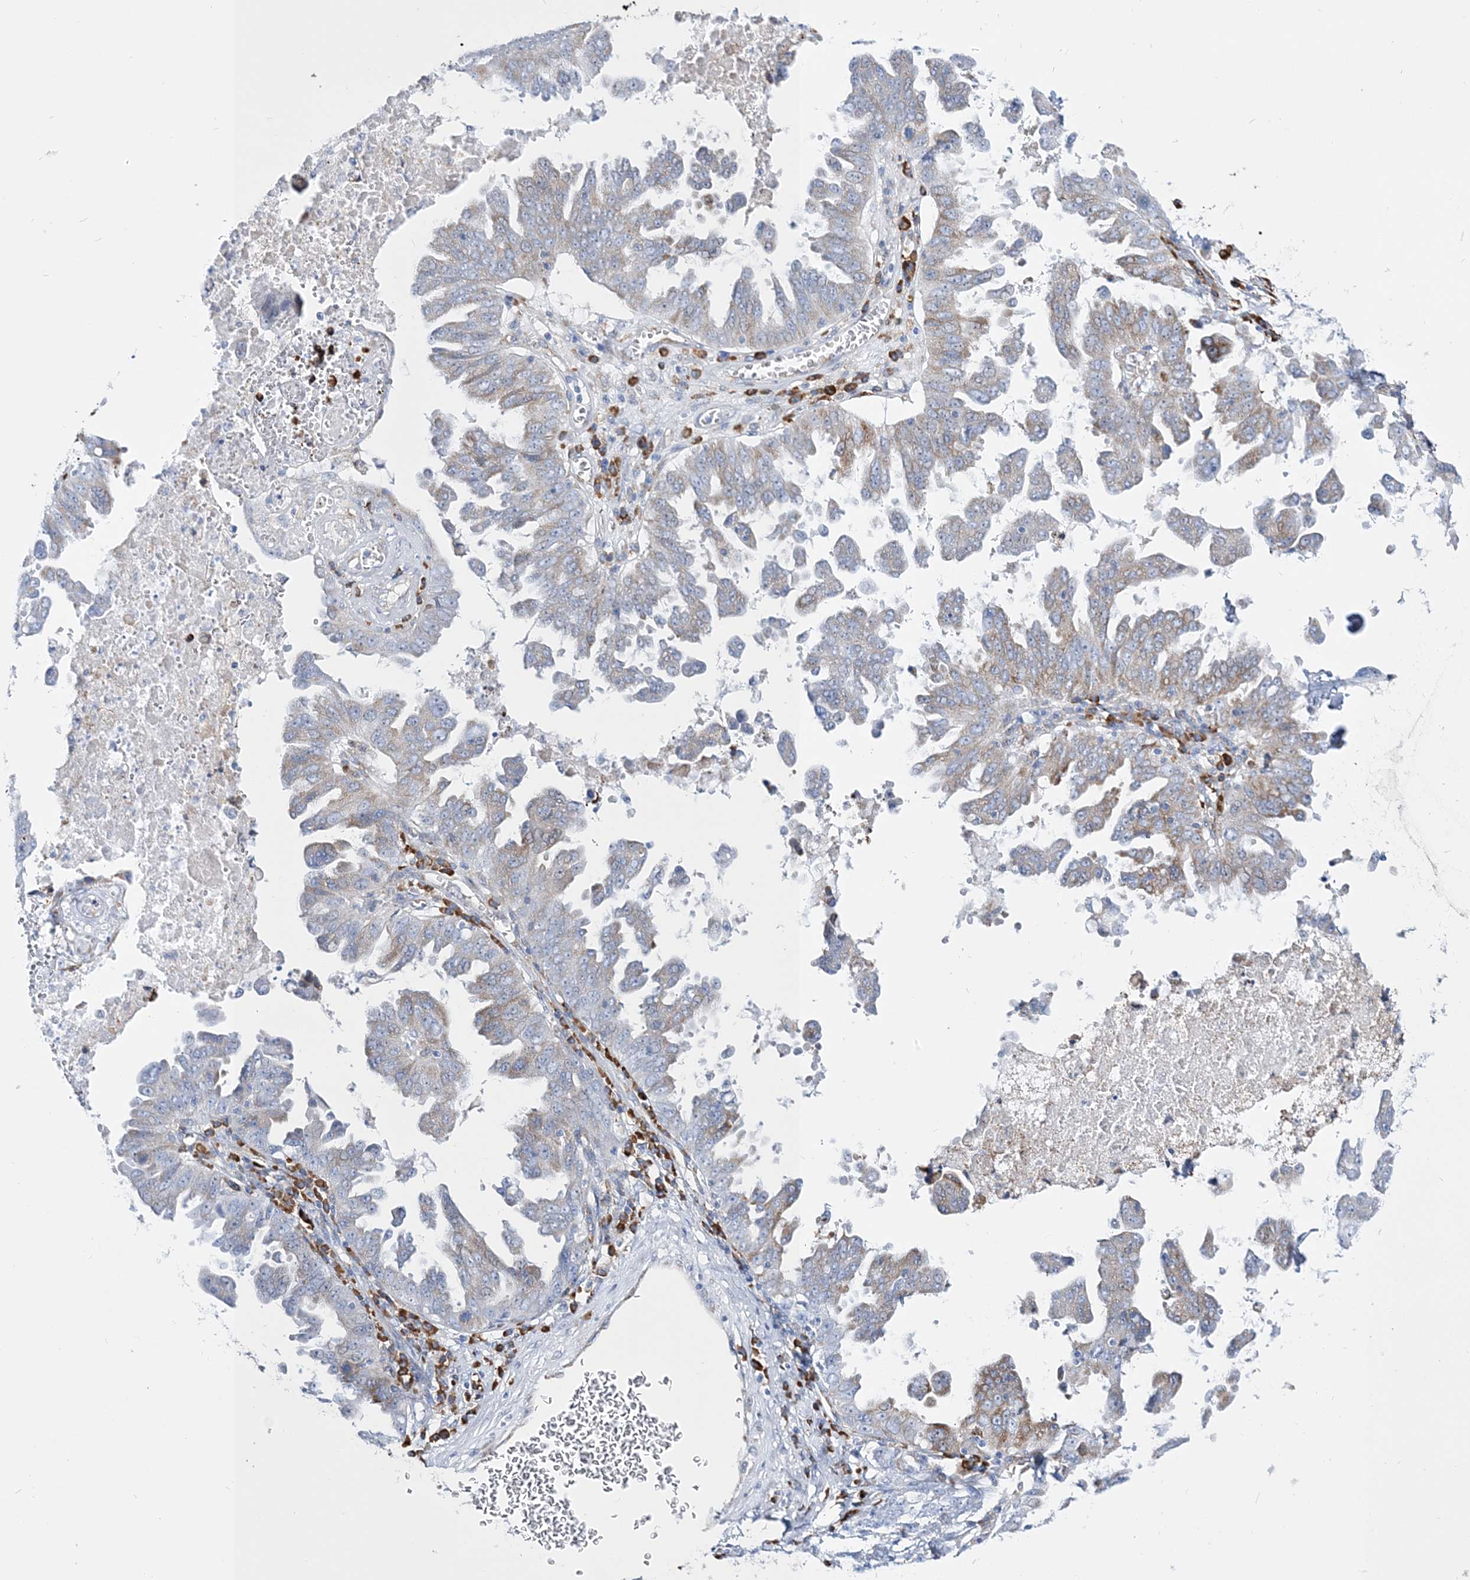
{"staining": {"intensity": "weak", "quantity": "25%-75%", "location": "cytoplasmic/membranous"}, "tissue": "ovarian cancer", "cell_type": "Tumor cells", "image_type": "cancer", "snomed": [{"axis": "morphology", "description": "Carcinoma, endometroid"}, {"axis": "topography", "description": "Ovary"}], "caption": "Protein analysis of endometroid carcinoma (ovarian) tissue shows weak cytoplasmic/membranous expression in approximately 25%-75% of tumor cells. Immunohistochemistry (ihc) stains the protein in brown and the nuclei are stained blue.", "gene": "TSPYL6", "patient": {"sex": "female", "age": 62}}